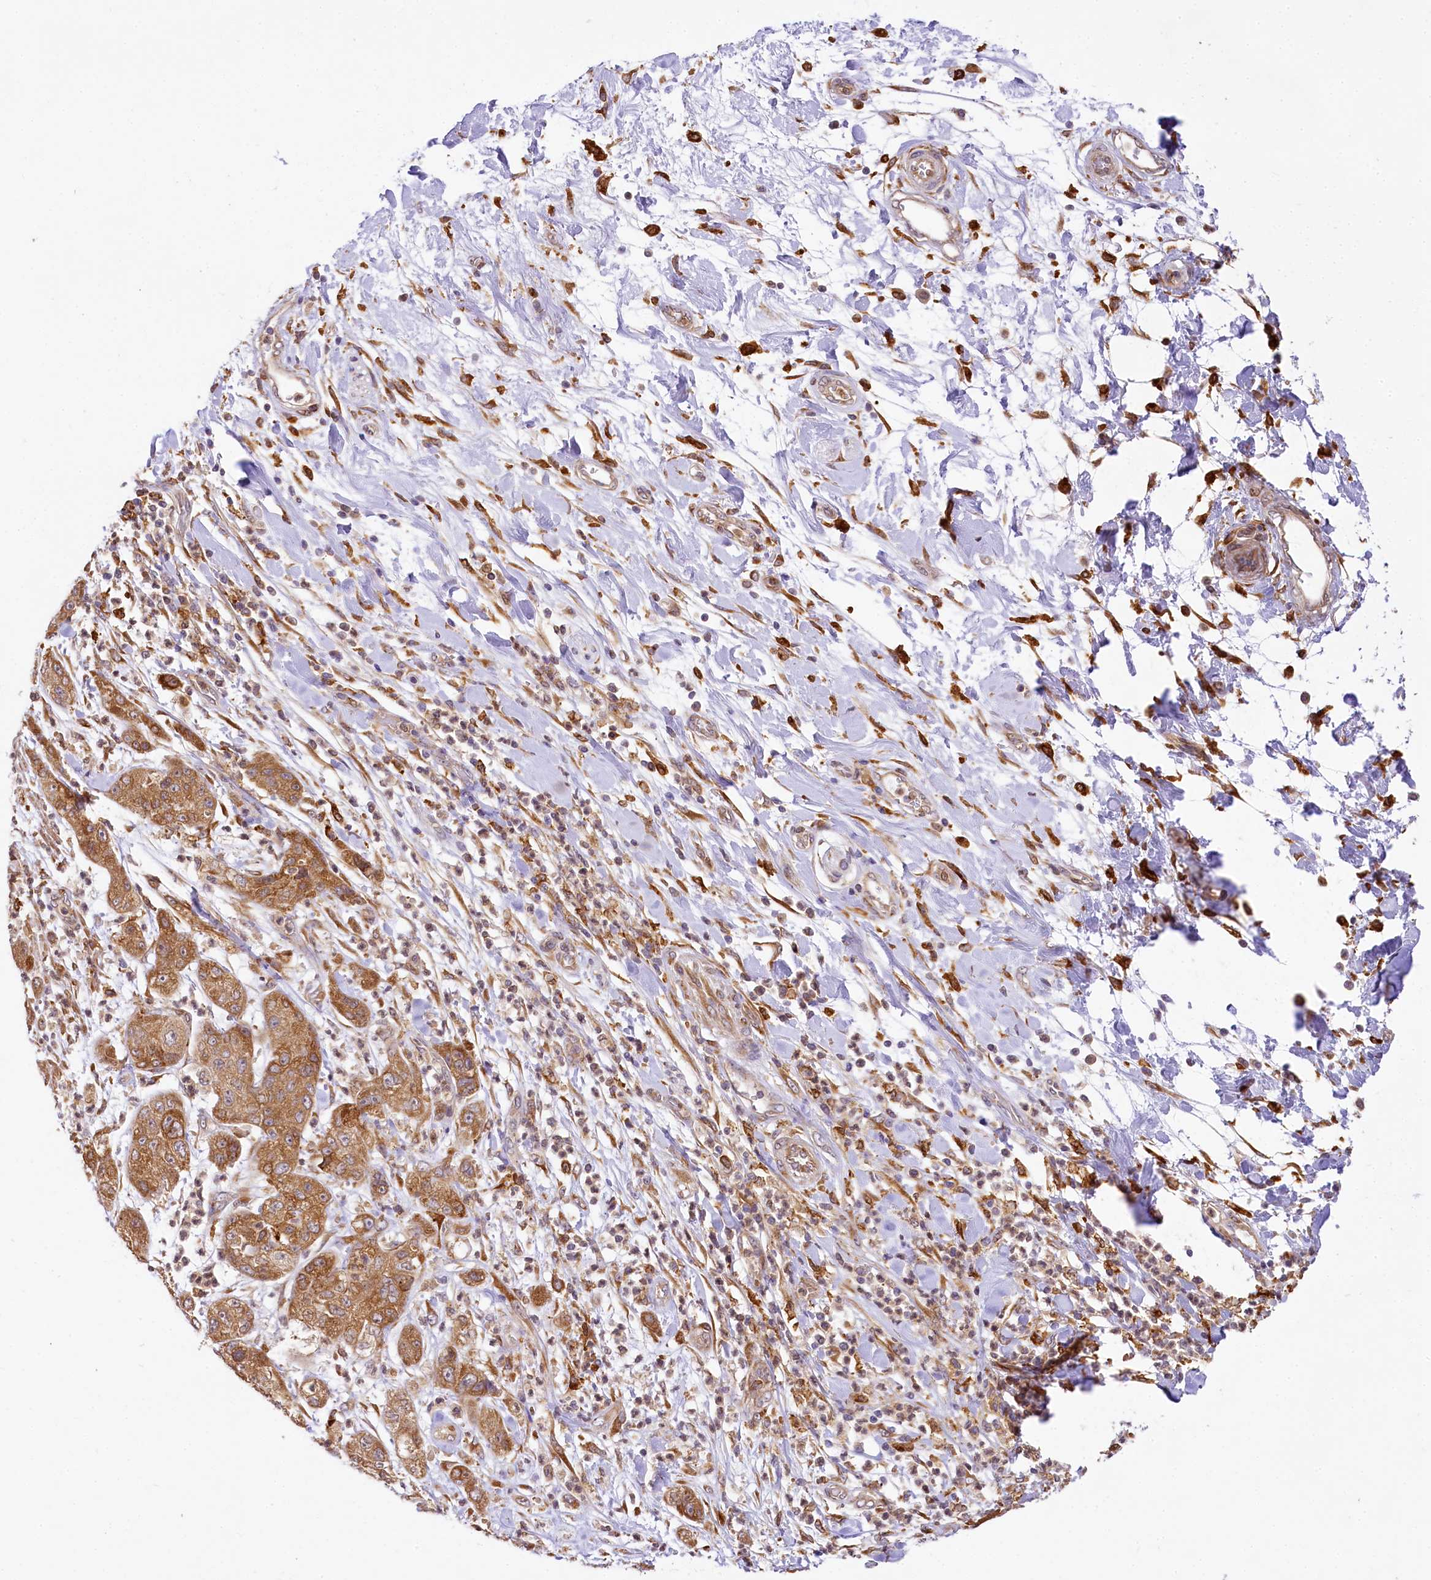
{"staining": {"intensity": "moderate", "quantity": ">75%", "location": "cytoplasmic/membranous"}, "tissue": "pancreatic cancer", "cell_type": "Tumor cells", "image_type": "cancer", "snomed": [{"axis": "morphology", "description": "Adenocarcinoma, NOS"}, {"axis": "topography", "description": "Pancreas"}], "caption": "IHC of human pancreatic cancer demonstrates medium levels of moderate cytoplasmic/membranous staining in about >75% of tumor cells.", "gene": "PPIP5K2", "patient": {"sex": "female", "age": 78}}